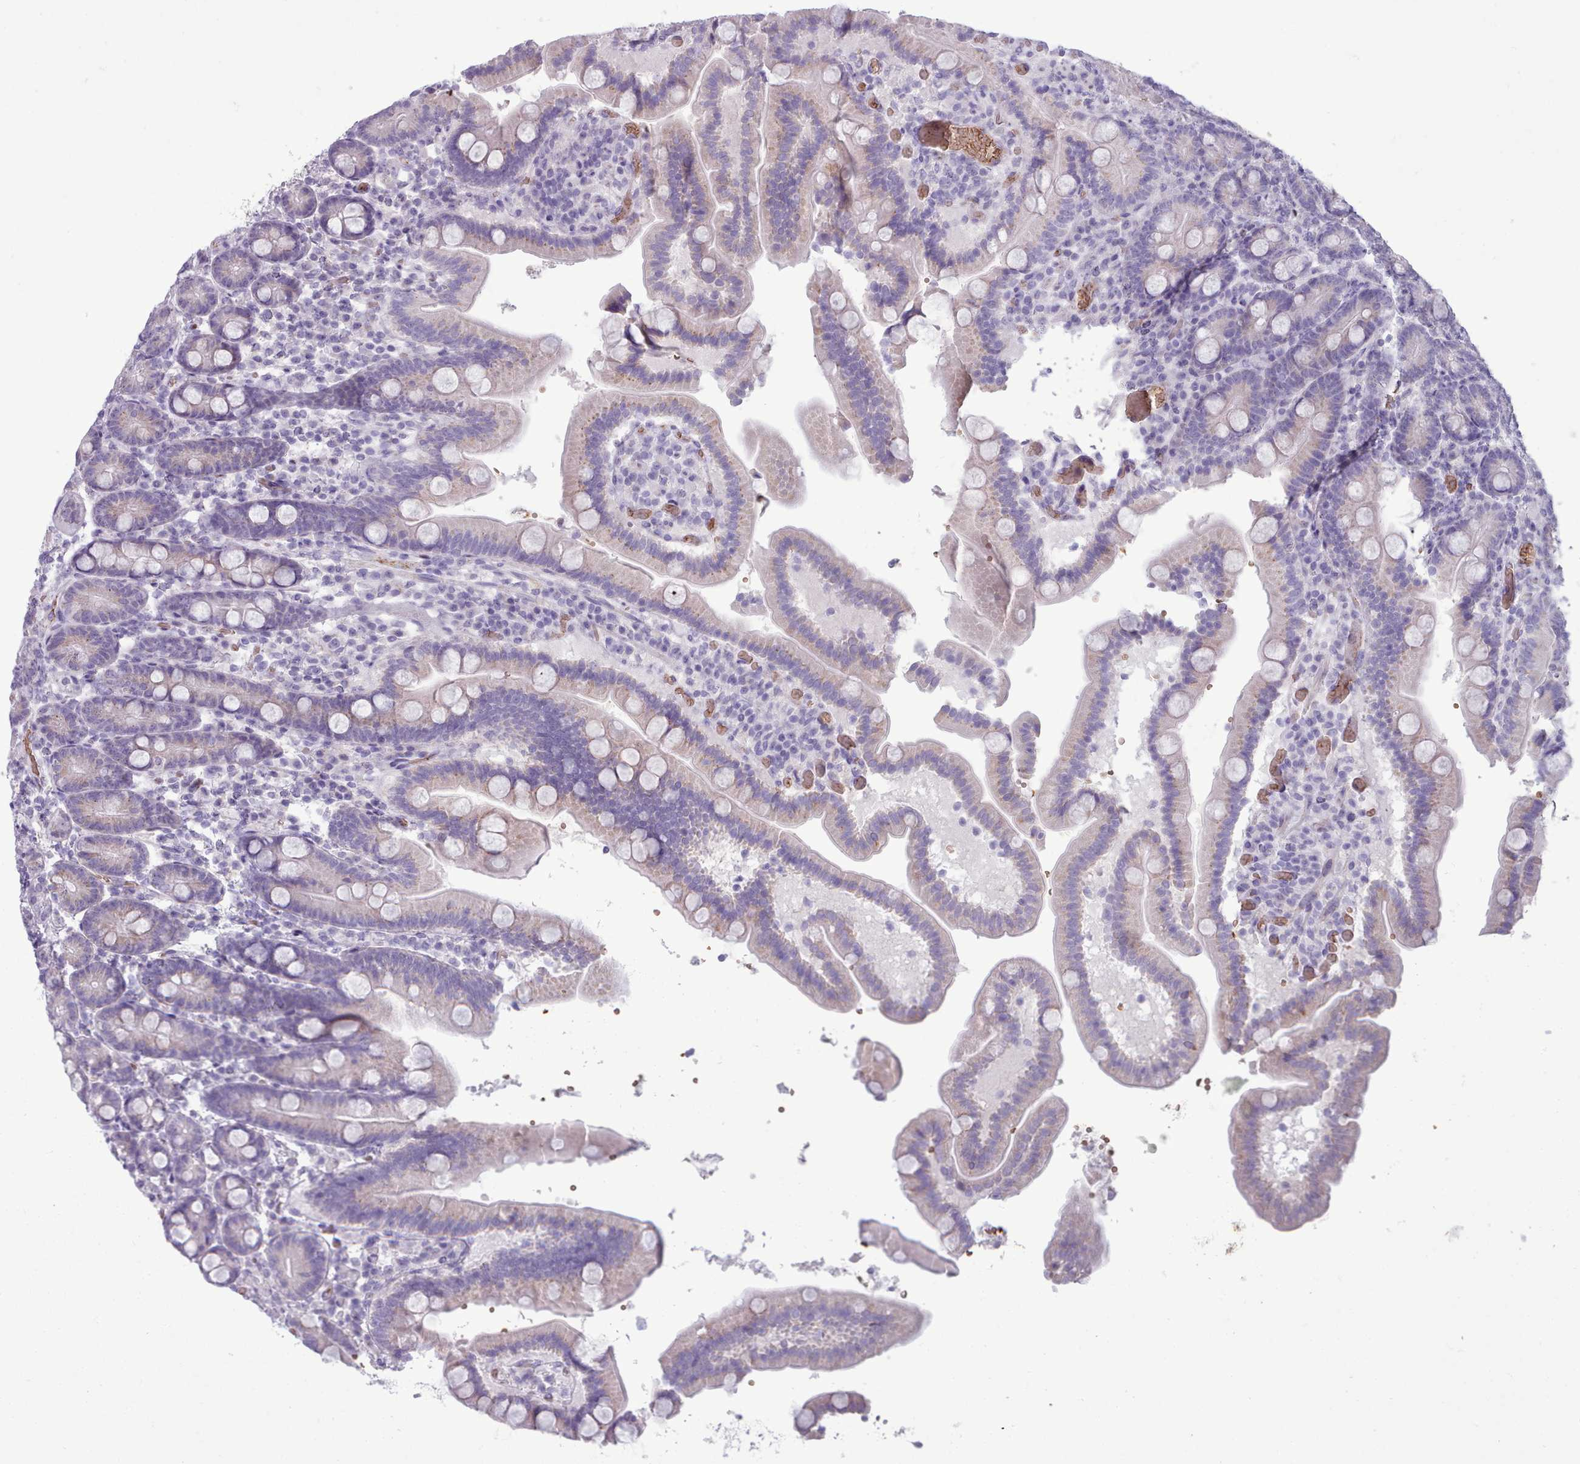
{"staining": {"intensity": "negative", "quantity": "none", "location": "none"}, "tissue": "duodenum", "cell_type": "Glandular cells", "image_type": "normal", "snomed": [{"axis": "morphology", "description": "Normal tissue, NOS"}, {"axis": "topography", "description": "Duodenum"}], "caption": "Immunohistochemistry of normal duodenum demonstrates no positivity in glandular cells.", "gene": "AK4P3", "patient": {"sex": "female", "age": 62}}